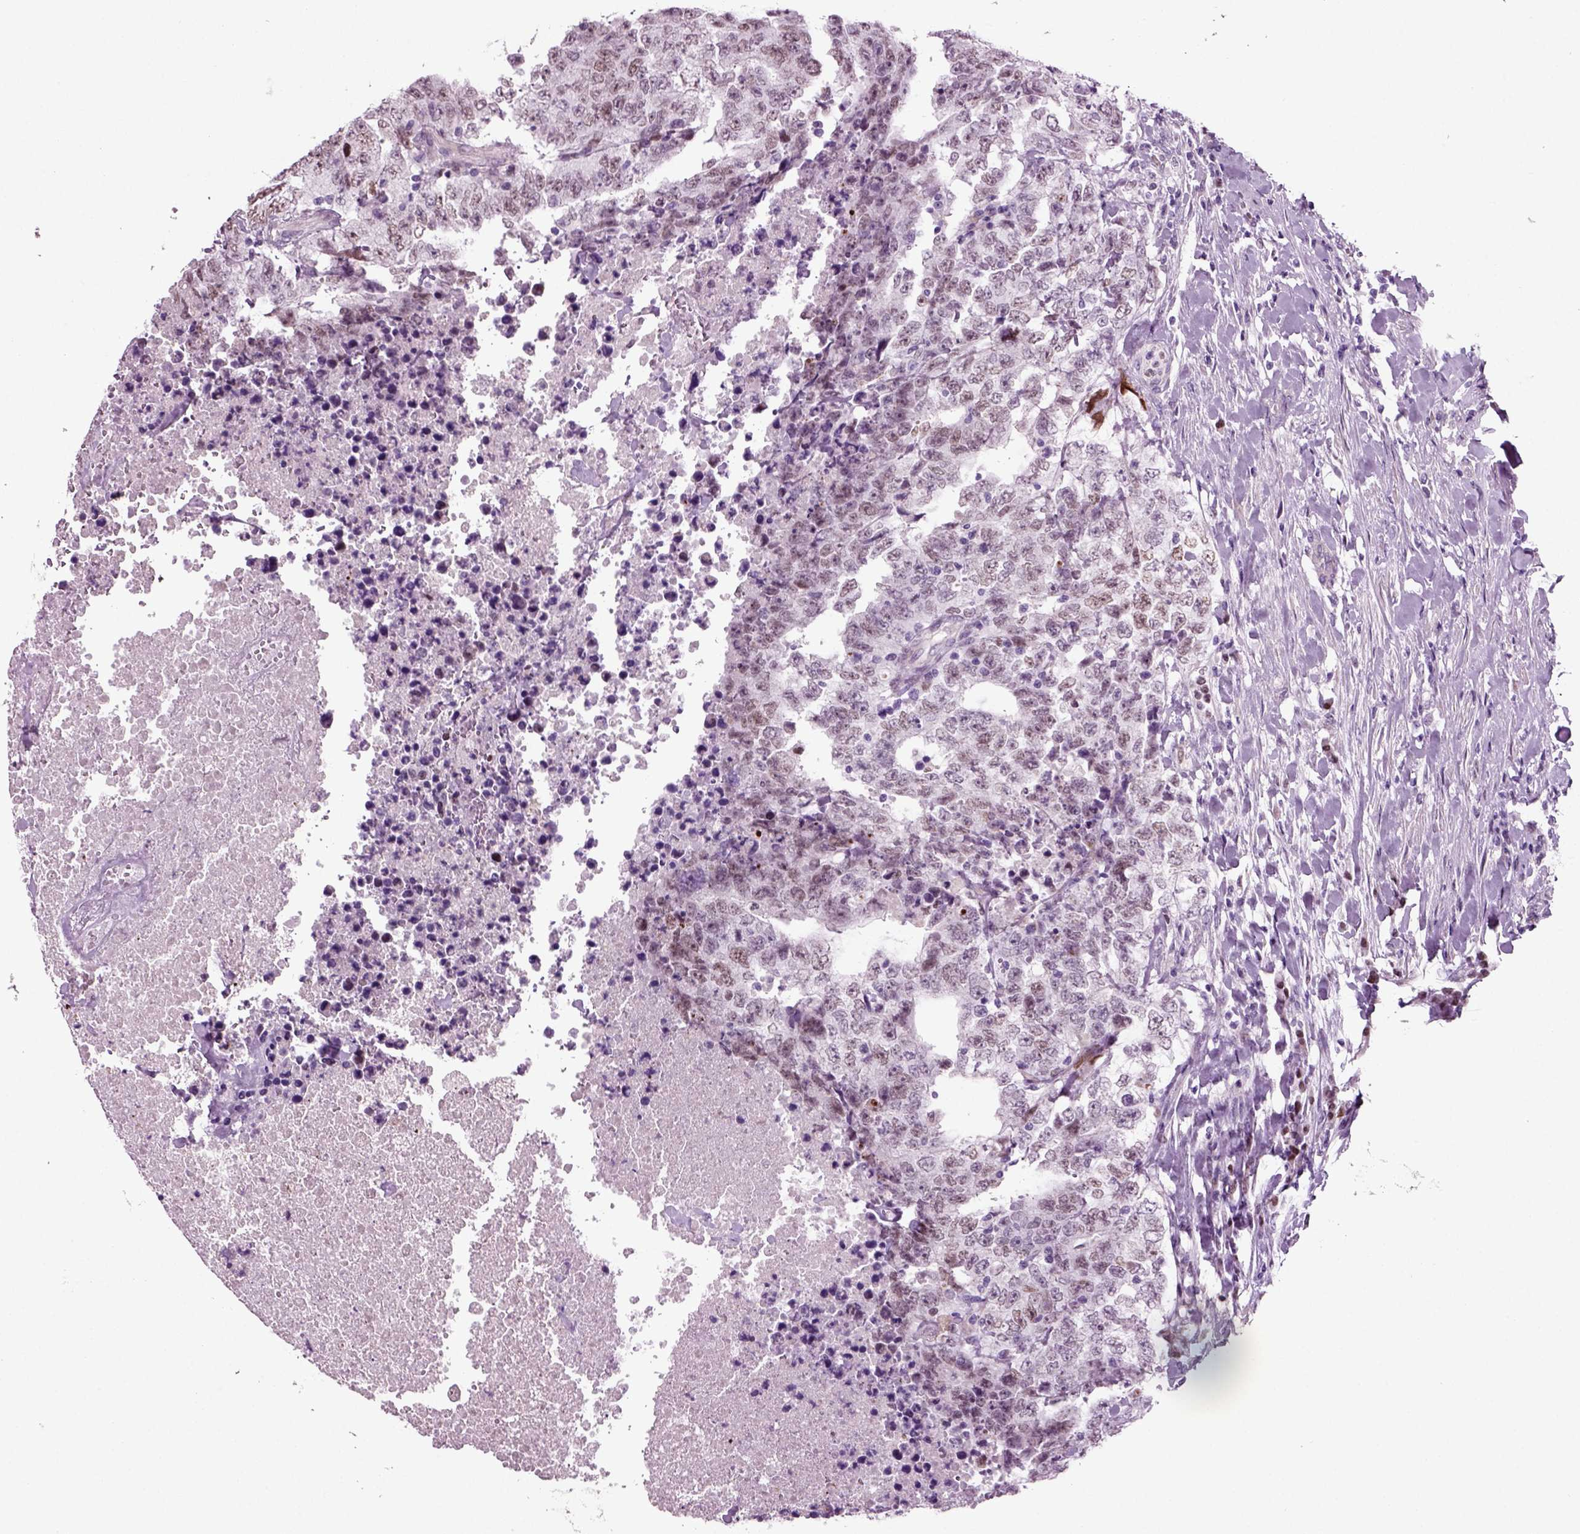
{"staining": {"intensity": "weak", "quantity": "<25%", "location": "nuclear"}, "tissue": "testis cancer", "cell_type": "Tumor cells", "image_type": "cancer", "snomed": [{"axis": "morphology", "description": "Carcinoma, Embryonal, NOS"}, {"axis": "topography", "description": "Testis"}], "caption": "Immunohistochemistry image of embryonal carcinoma (testis) stained for a protein (brown), which displays no staining in tumor cells.", "gene": "ARID3A", "patient": {"sex": "male", "age": 24}}